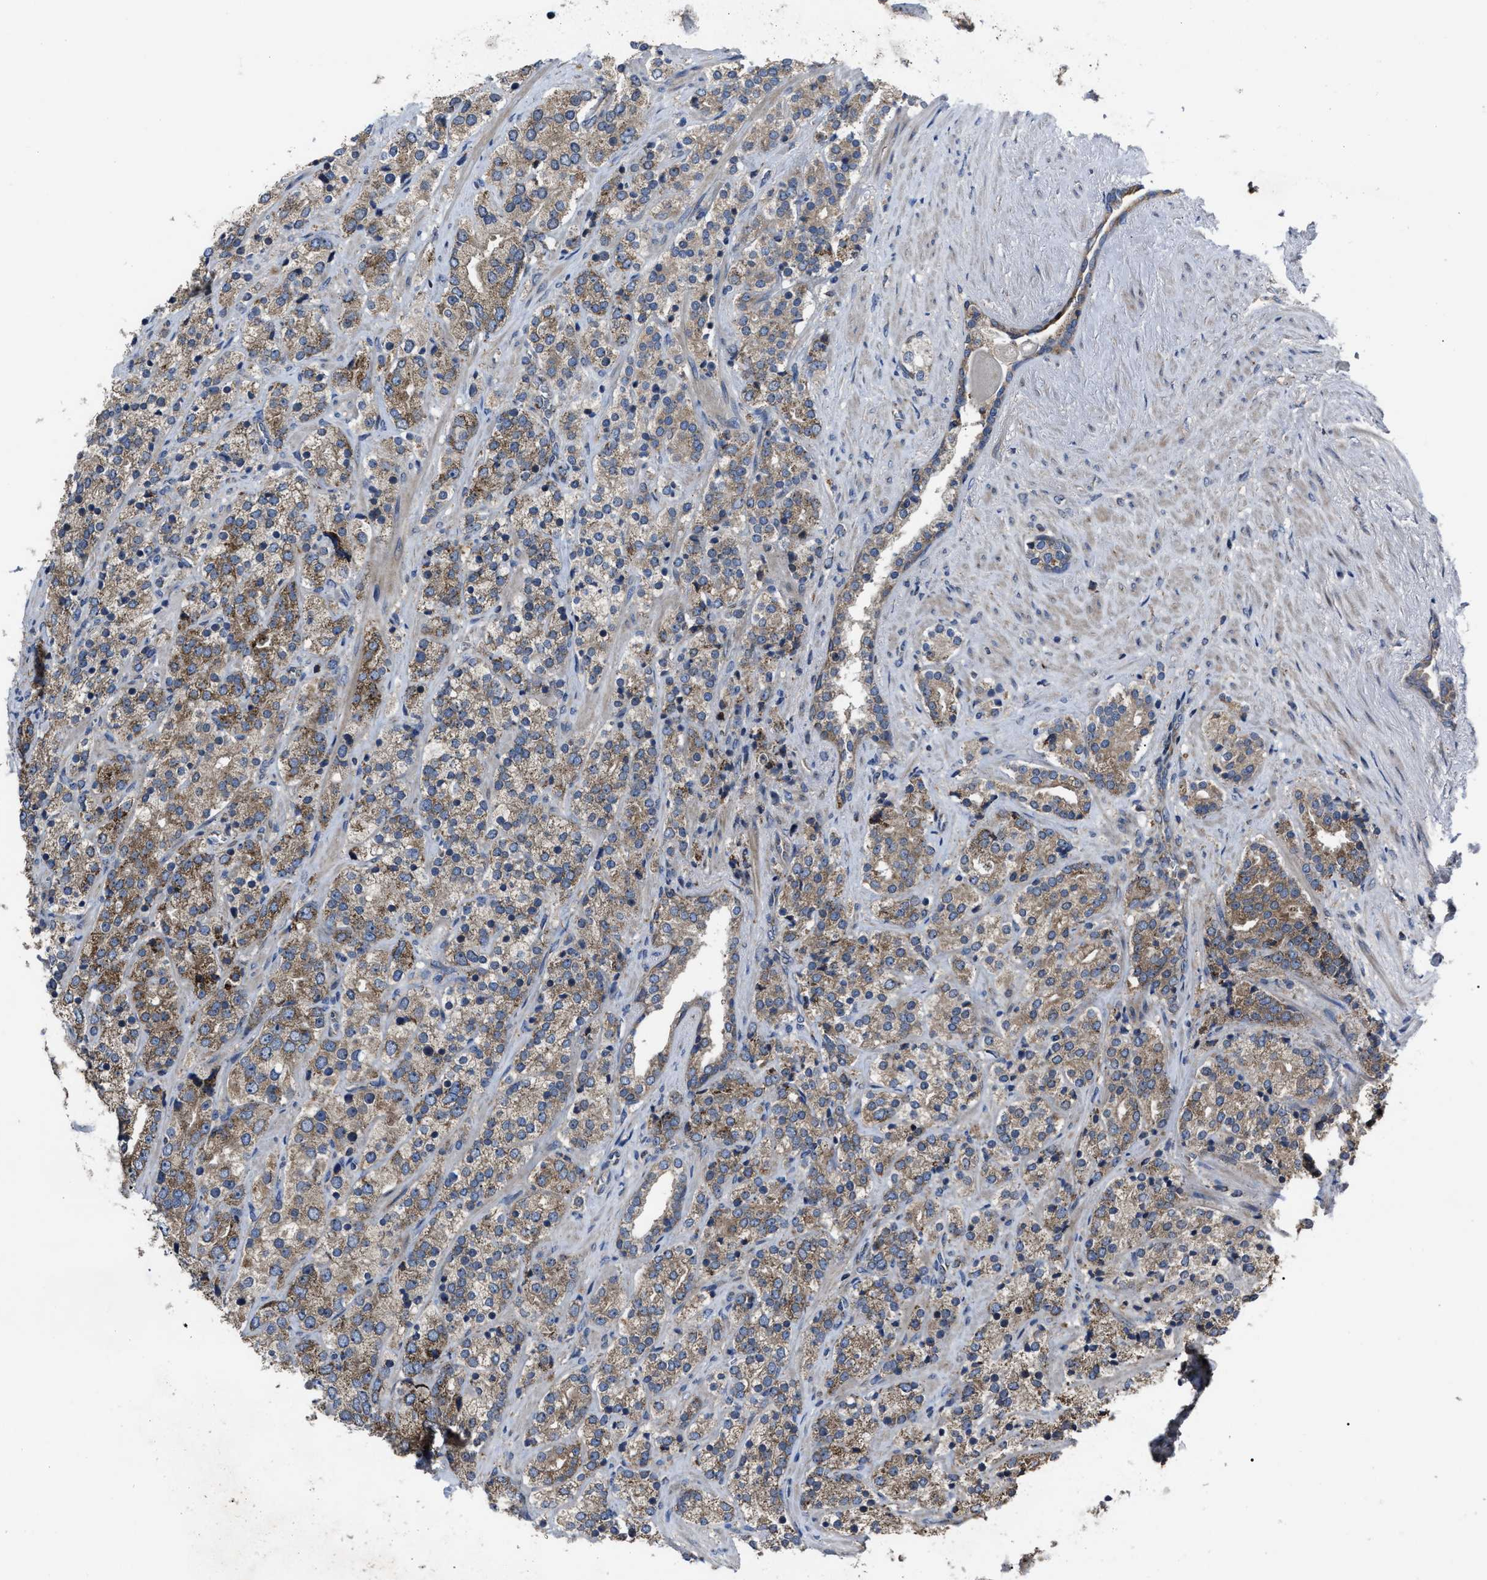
{"staining": {"intensity": "weak", "quantity": ">75%", "location": "cytoplasmic/membranous"}, "tissue": "prostate cancer", "cell_type": "Tumor cells", "image_type": "cancer", "snomed": [{"axis": "morphology", "description": "Adenocarcinoma, High grade"}, {"axis": "topography", "description": "Prostate"}], "caption": "Human prostate cancer (high-grade adenocarcinoma) stained for a protein (brown) demonstrates weak cytoplasmic/membranous positive positivity in about >75% of tumor cells.", "gene": "PASK", "patient": {"sex": "male", "age": 71}}